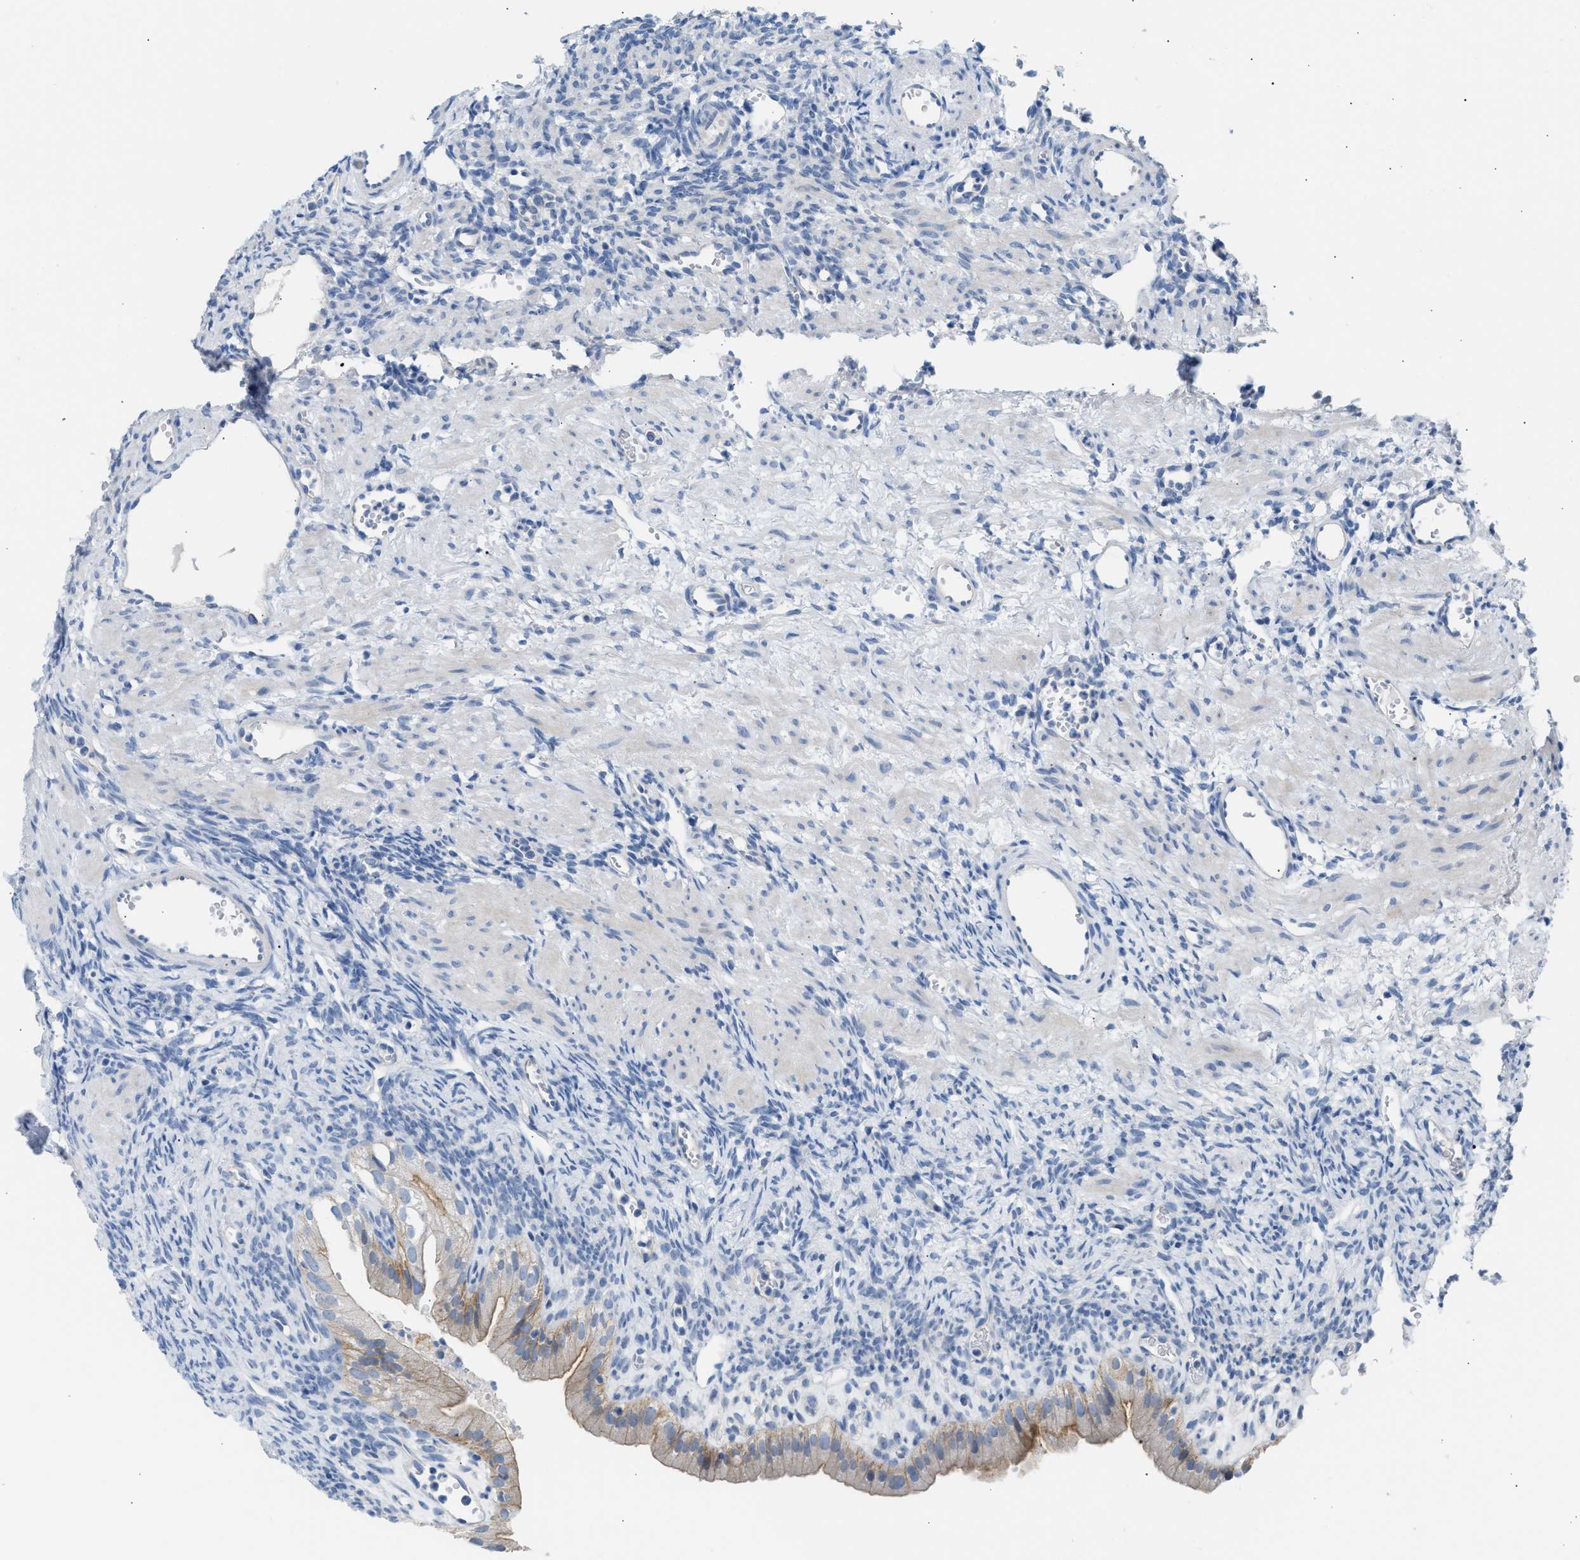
{"staining": {"intensity": "negative", "quantity": "none", "location": "none"}, "tissue": "ovary", "cell_type": "Follicle cells", "image_type": "normal", "snomed": [{"axis": "morphology", "description": "Normal tissue, NOS"}, {"axis": "topography", "description": "Ovary"}], "caption": "An image of human ovary is negative for staining in follicle cells. (IHC, brightfield microscopy, high magnification).", "gene": "ERBB2", "patient": {"sex": "female", "age": 33}}